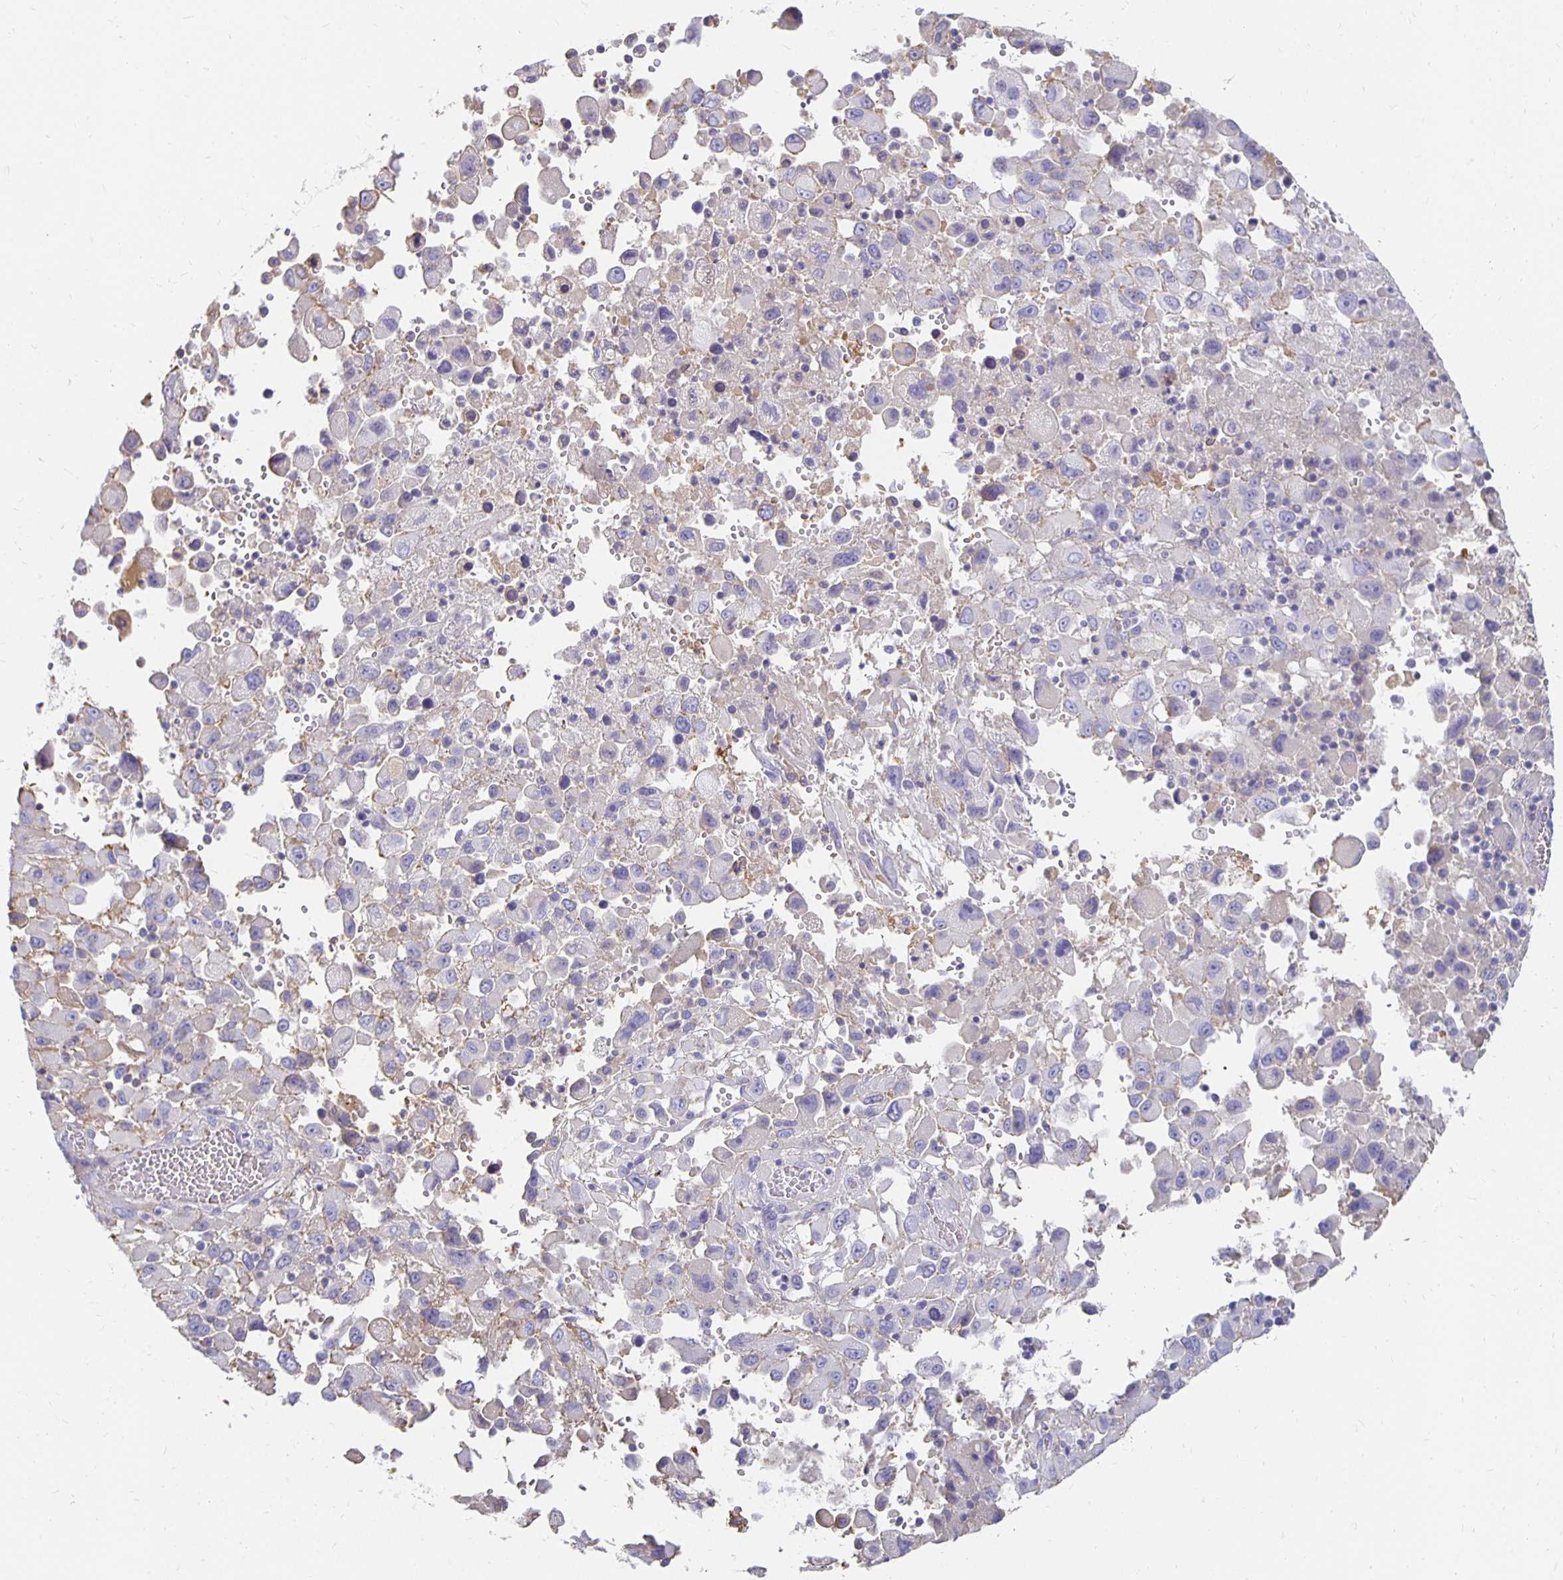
{"staining": {"intensity": "negative", "quantity": "none", "location": "none"}, "tissue": "melanoma", "cell_type": "Tumor cells", "image_type": "cancer", "snomed": [{"axis": "morphology", "description": "Malignant melanoma, Metastatic site"}, {"axis": "topography", "description": "Soft tissue"}], "caption": "Immunohistochemistry histopathology image of human melanoma stained for a protein (brown), which displays no positivity in tumor cells. (Stains: DAB immunohistochemistry (IHC) with hematoxylin counter stain, Microscopy: brightfield microscopy at high magnification).", "gene": "APOB", "patient": {"sex": "male", "age": 50}}